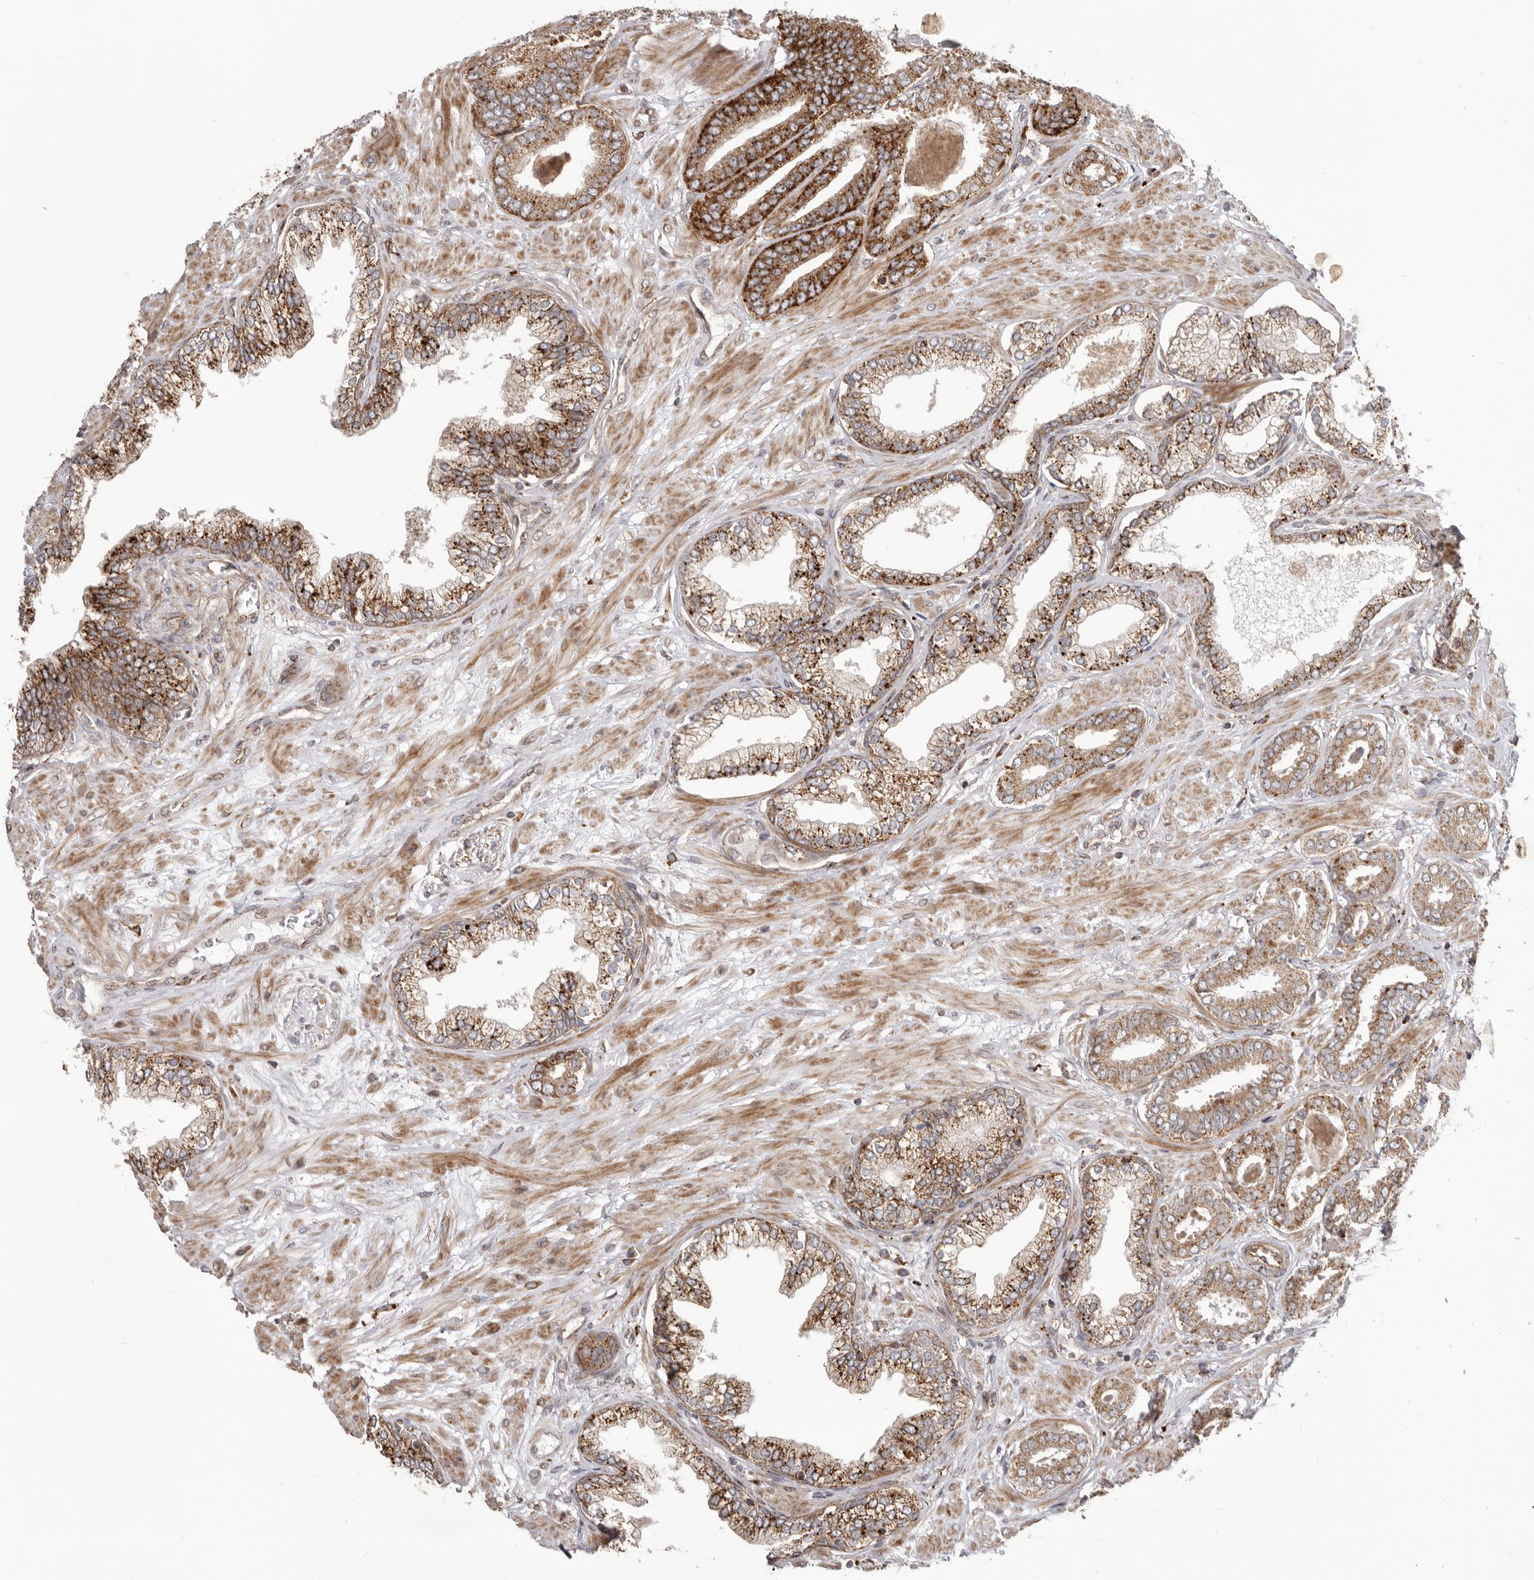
{"staining": {"intensity": "strong", "quantity": ">75%", "location": "cytoplasmic/membranous"}, "tissue": "prostate cancer", "cell_type": "Tumor cells", "image_type": "cancer", "snomed": [{"axis": "morphology", "description": "Adenocarcinoma, Low grade"}, {"axis": "topography", "description": "Prostate"}], "caption": "Immunohistochemical staining of human prostate low-grade adenocarcinoma displays high levels of strong cytoplasmic/membranous protein expression in approximately >75% of tumor cells.", "gene": "NUP43", "patient": {"sex": "male", "age": 71}}